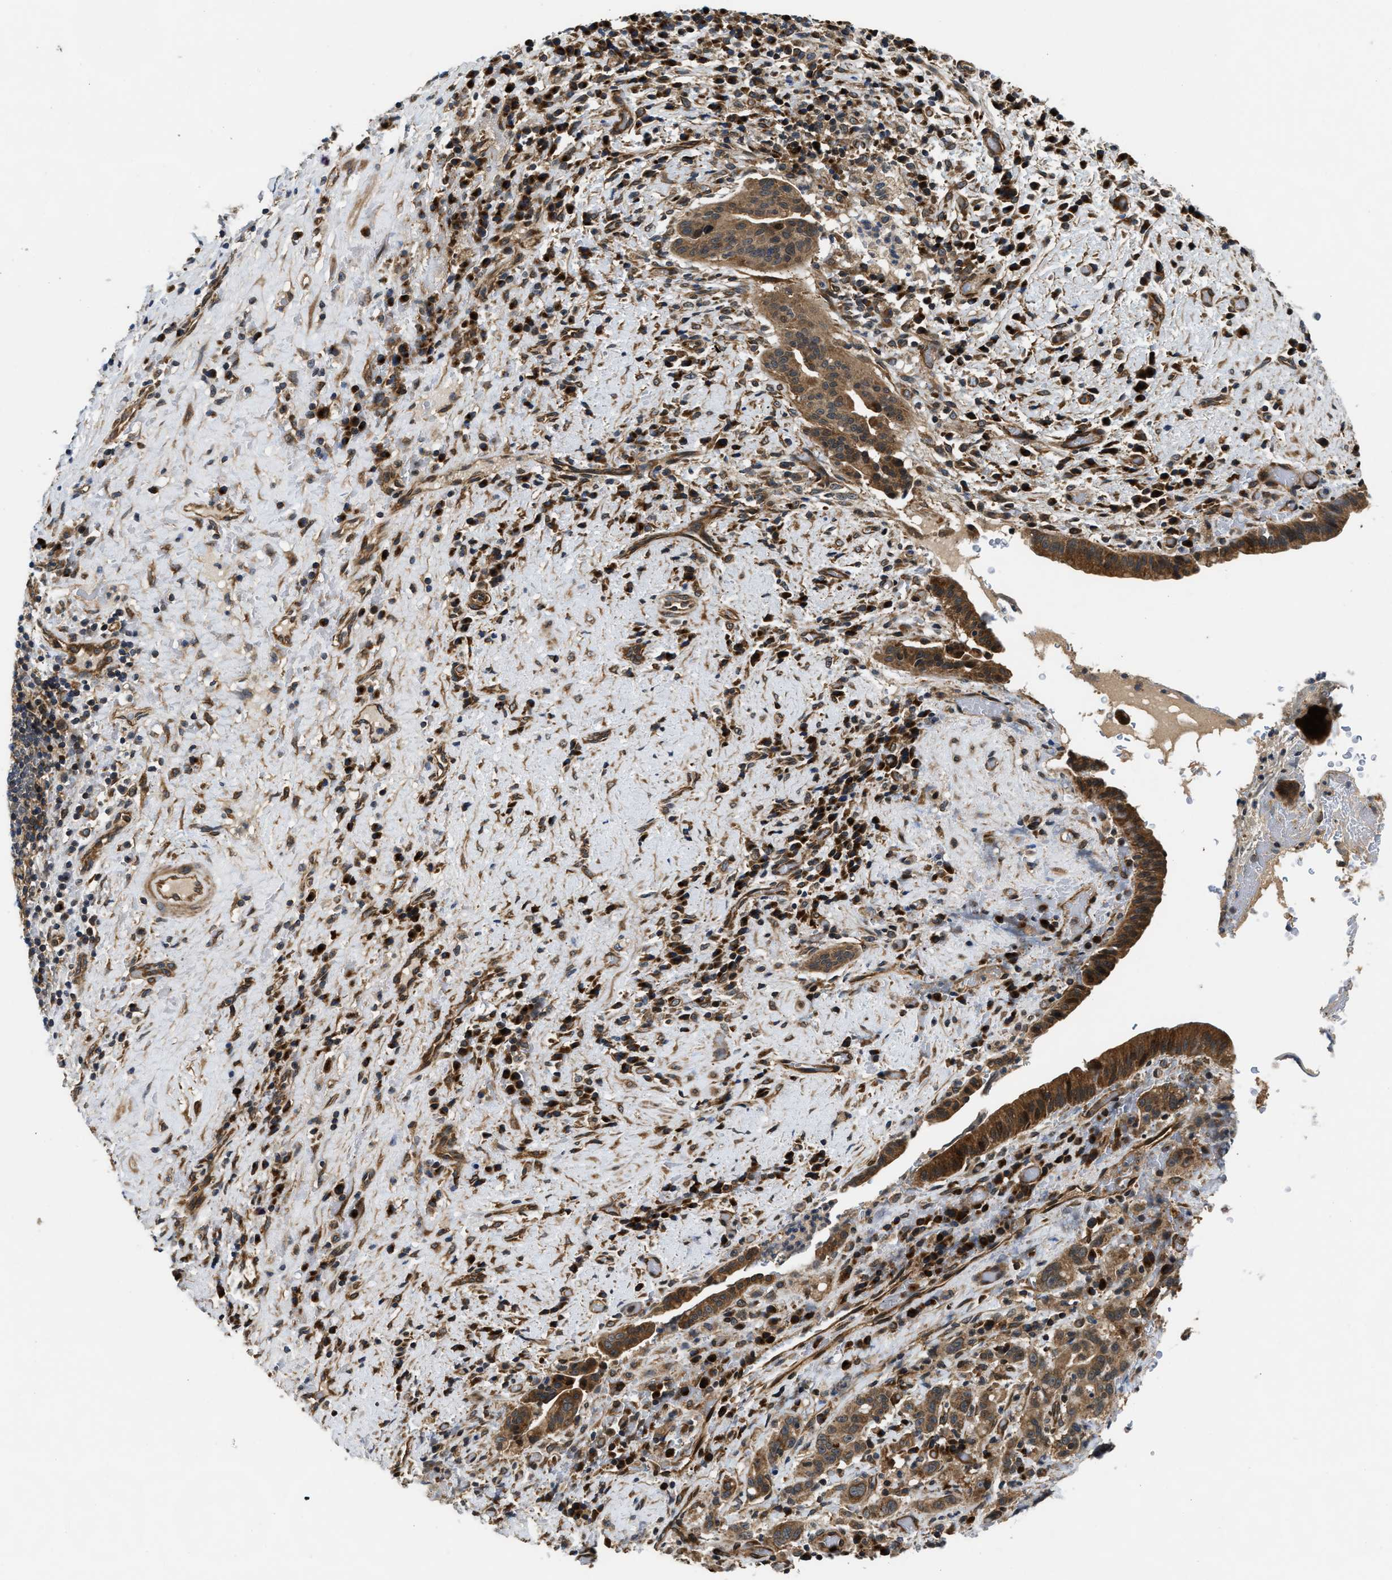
{"staining": {"intensity": "moderate", "quantity": ">75%", "location": "cytoplasmic/membranous"}, "tissue": "liver cancer", "cell_type": "Tumor cells", "image_type": "cancer", "snomed": [{"axis": "morphology", "description": "Cholangiocarcinoma"}, {"axis": "topography", "description": "Liver"}], "caption": "High-magnification brightfield microscopy of liver cancer stained with DAB (brown) and counterstained with hematoxylin (blue). tumor cells exhibit moderate cytoplasmic/membranous positivity is seen in about>75% of cells.", "gene": "PNPLA8", "patient": {"sex": "female", "age": 38}}